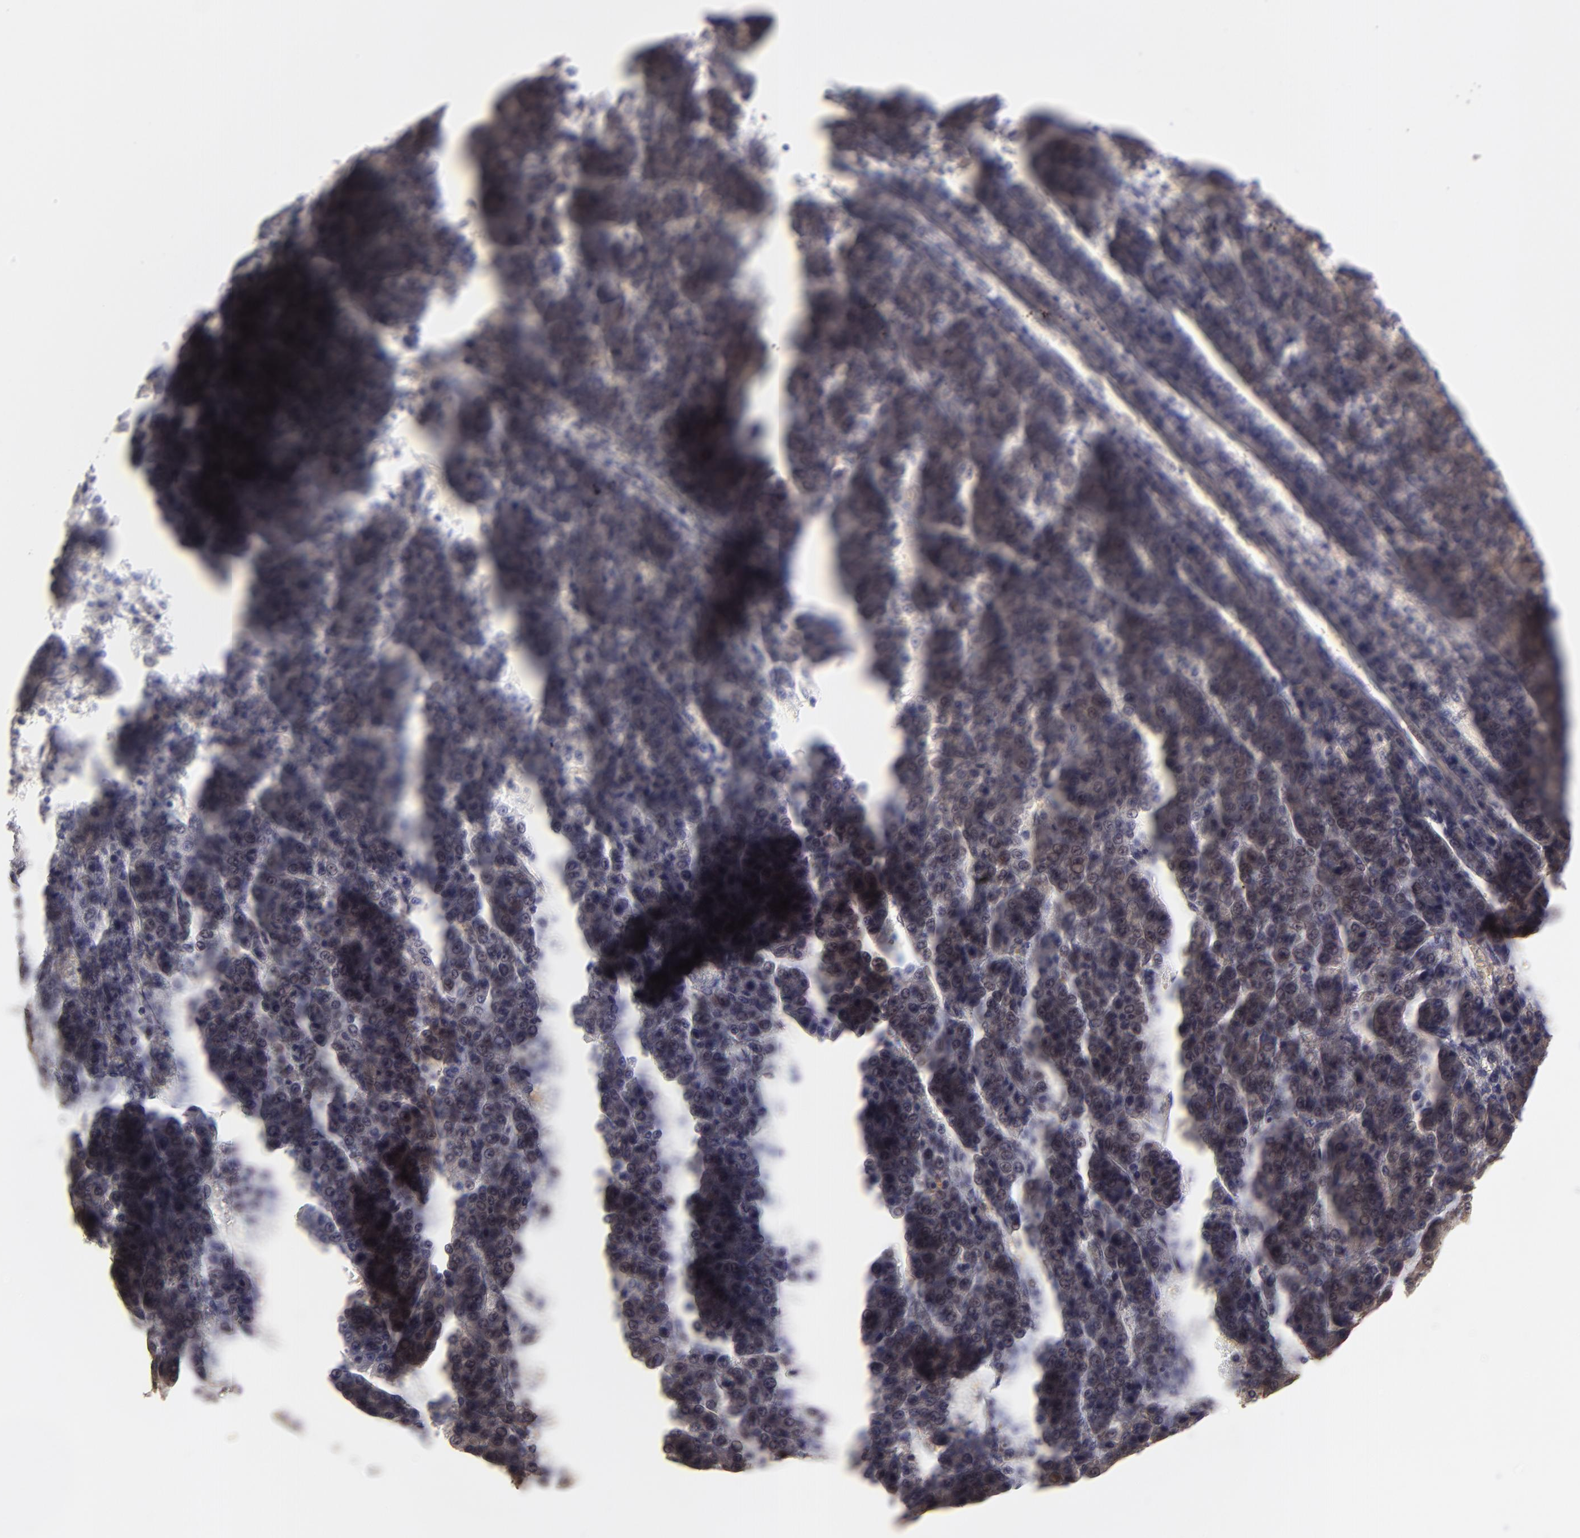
{"staining": {"intensity": "weak", "quantity": "25%-75%", "location": "cytoplasmic/membranous"}, "tissue": "liver cancer", "cell_type": "Tumor cells", "image_type": "cancer", "snomed": [{"axis": "morphology", "description": "Carcinoma, Hepatocellular, NOS"}, {"axis": "topography", "description": "Liver"}], "caption": "Hepatocellular carcinoma (liver) was stained to show a protein in brown. There is low levels of weak cytoplasmic/membranous expression in about 25%-75% of tumor cells.", "gene": "CALR", "patient": {"sex": "male", "age": 70}}